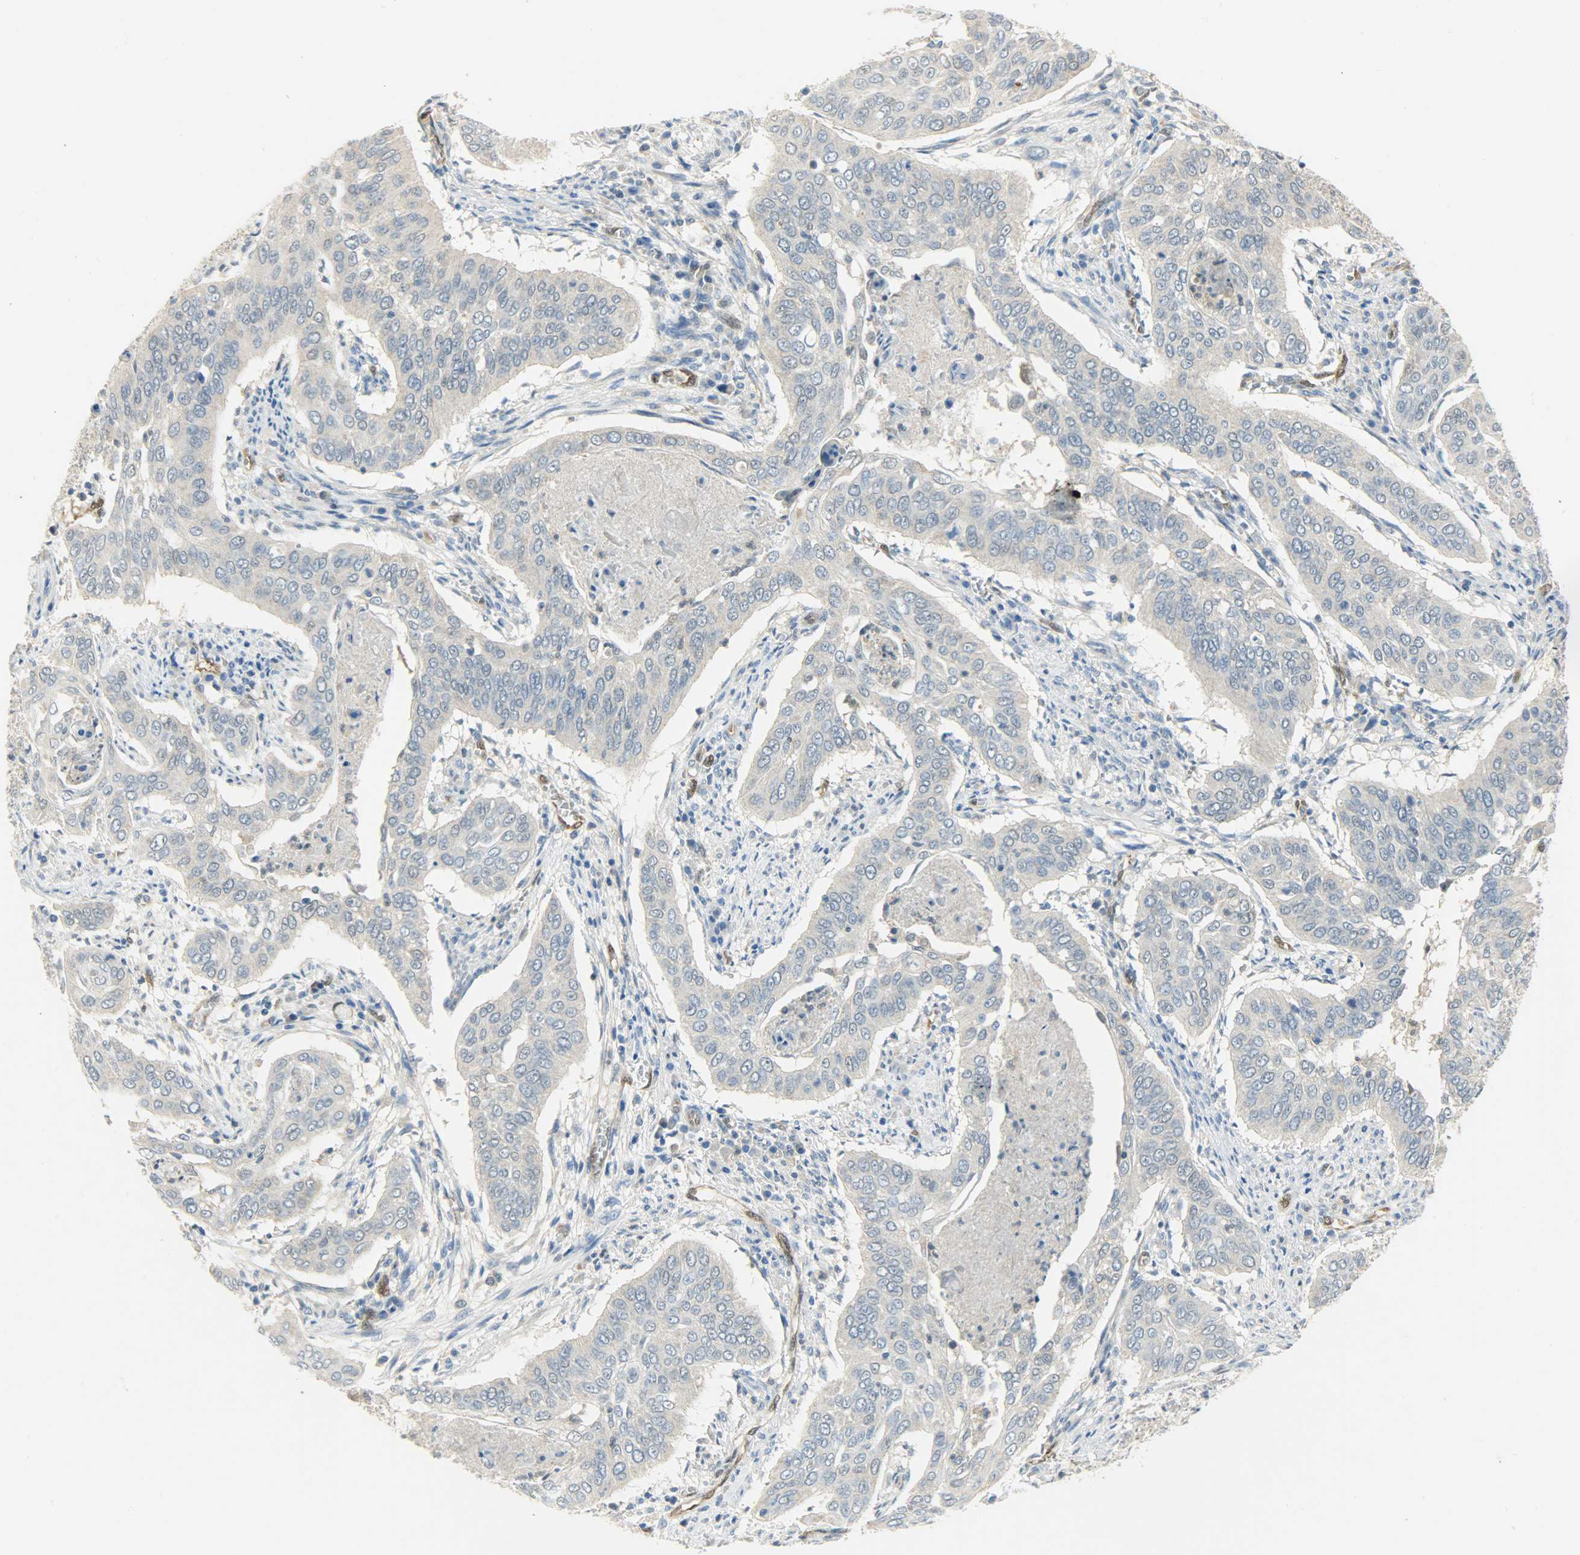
{"staining": {"intensity": "negative", "quantity": "none", "location": "none"}, "tissue": "cervical cancer", "cell_type": "Tumor cells", "image_type": "cancer", "snomed": [{"axis": "morphology", "description": "Squamous cell carcinoma, NOS"}, {"axis": "topography", "description": "Cervix"}], "caption": "High power microscopy histopathology image of an IHC micrograph of cervical cancer, revealing no significant expression in tumor cells.", "gene": "FKBP1A", "patient": {"sex": "female", "age": 39}}